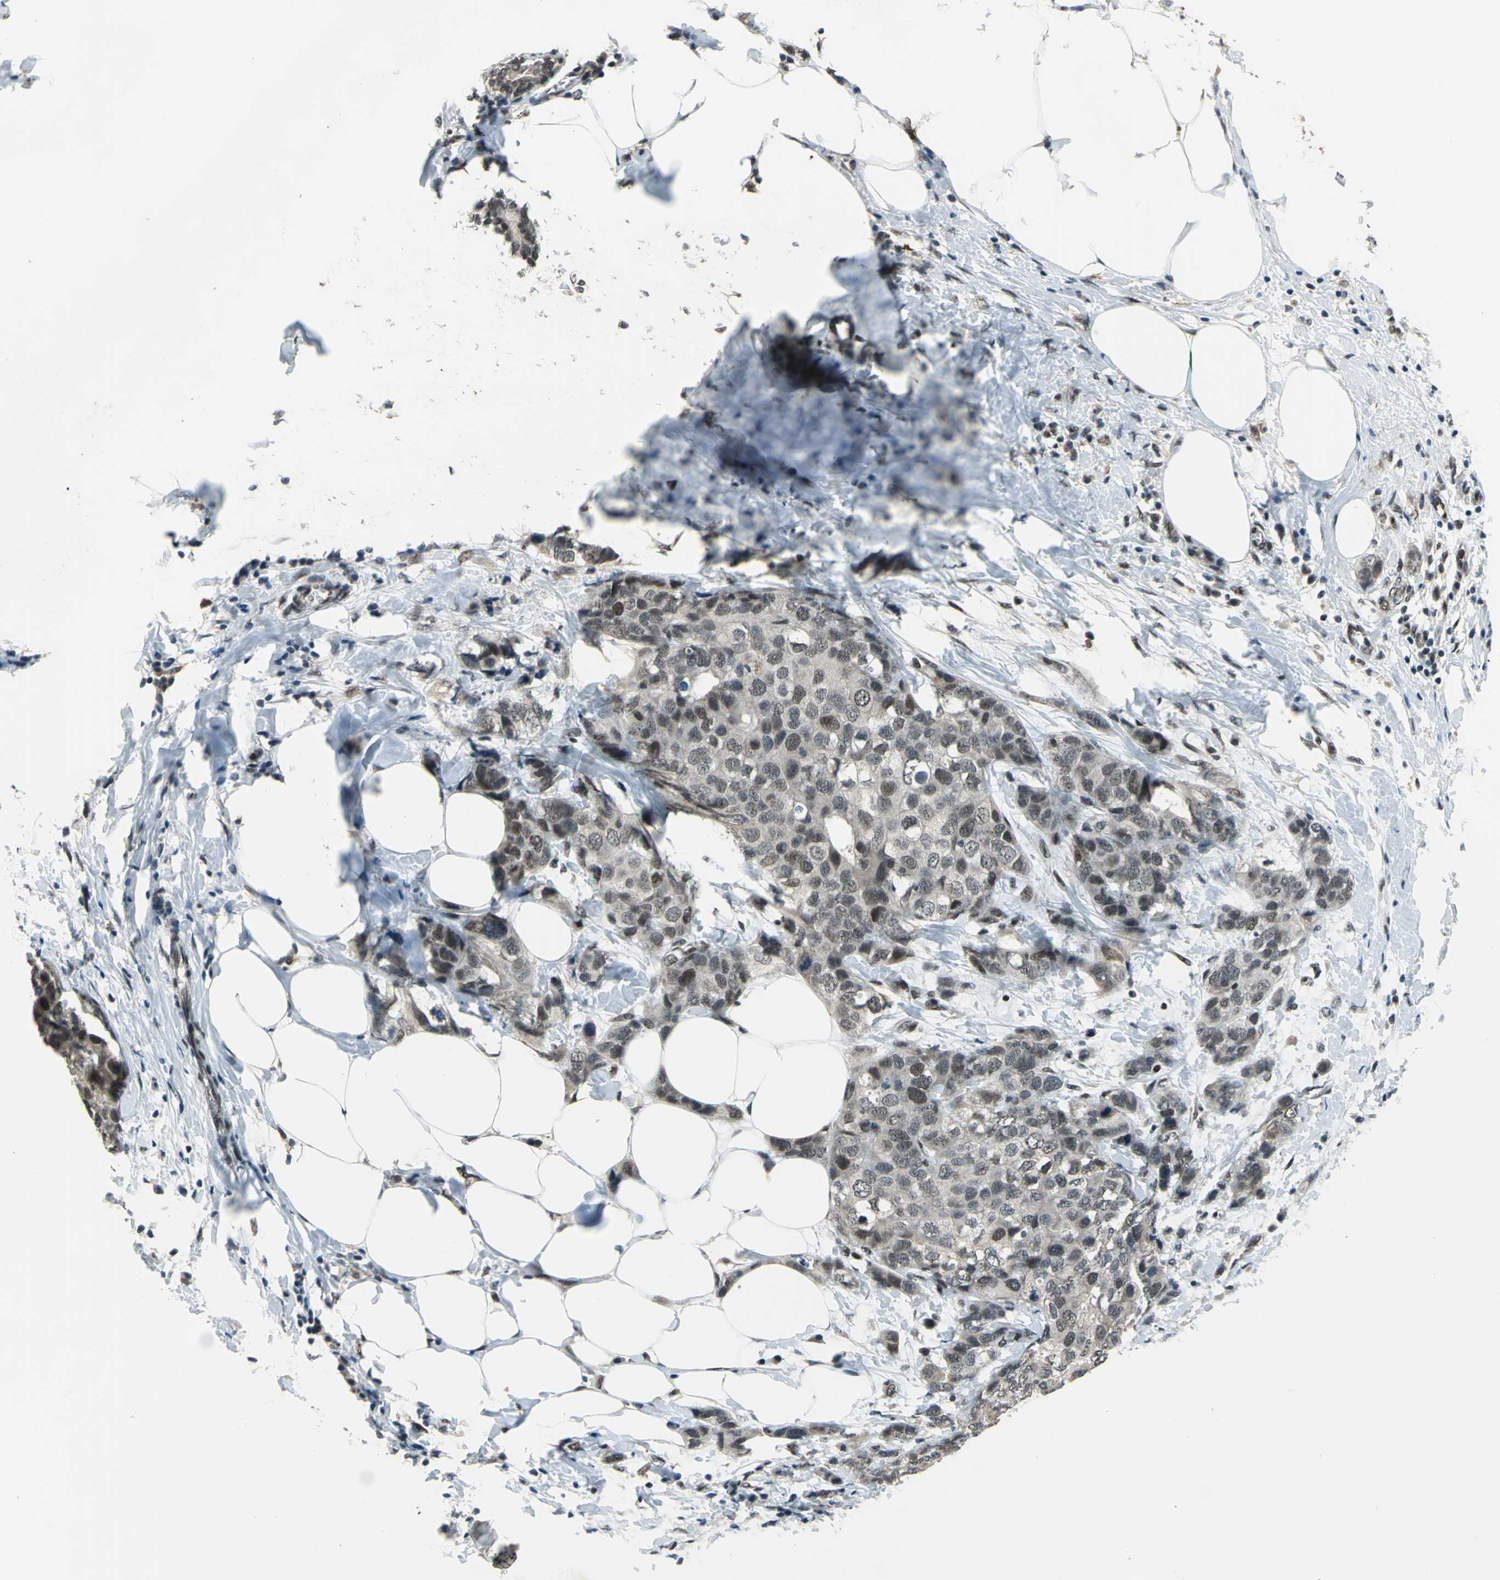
{"staining": {"intensity": "weak", "quantity": "25%-75%", "location": "cytoplasmic/membranous,nuclear"}, "tissue": "breast cancer", "cell_type": "Tumor cells", "image_type": "cancer", "snomed": [{"axis": "morphology", "description": "Normal tissue, NOS"}, {"axis": "morphology", "description": "Duct carcinoma"}, {"axis": "topography", "description": "Breast"}], "caption": "Human breast cancer stained for a protein (brown) exhibits weak cytoplasmic/membranous and nuclear positive expression in approximately 25%-75% of tumor cells.", "gene": "ELF2", "patient": {"sex": "female", "age": 50}}